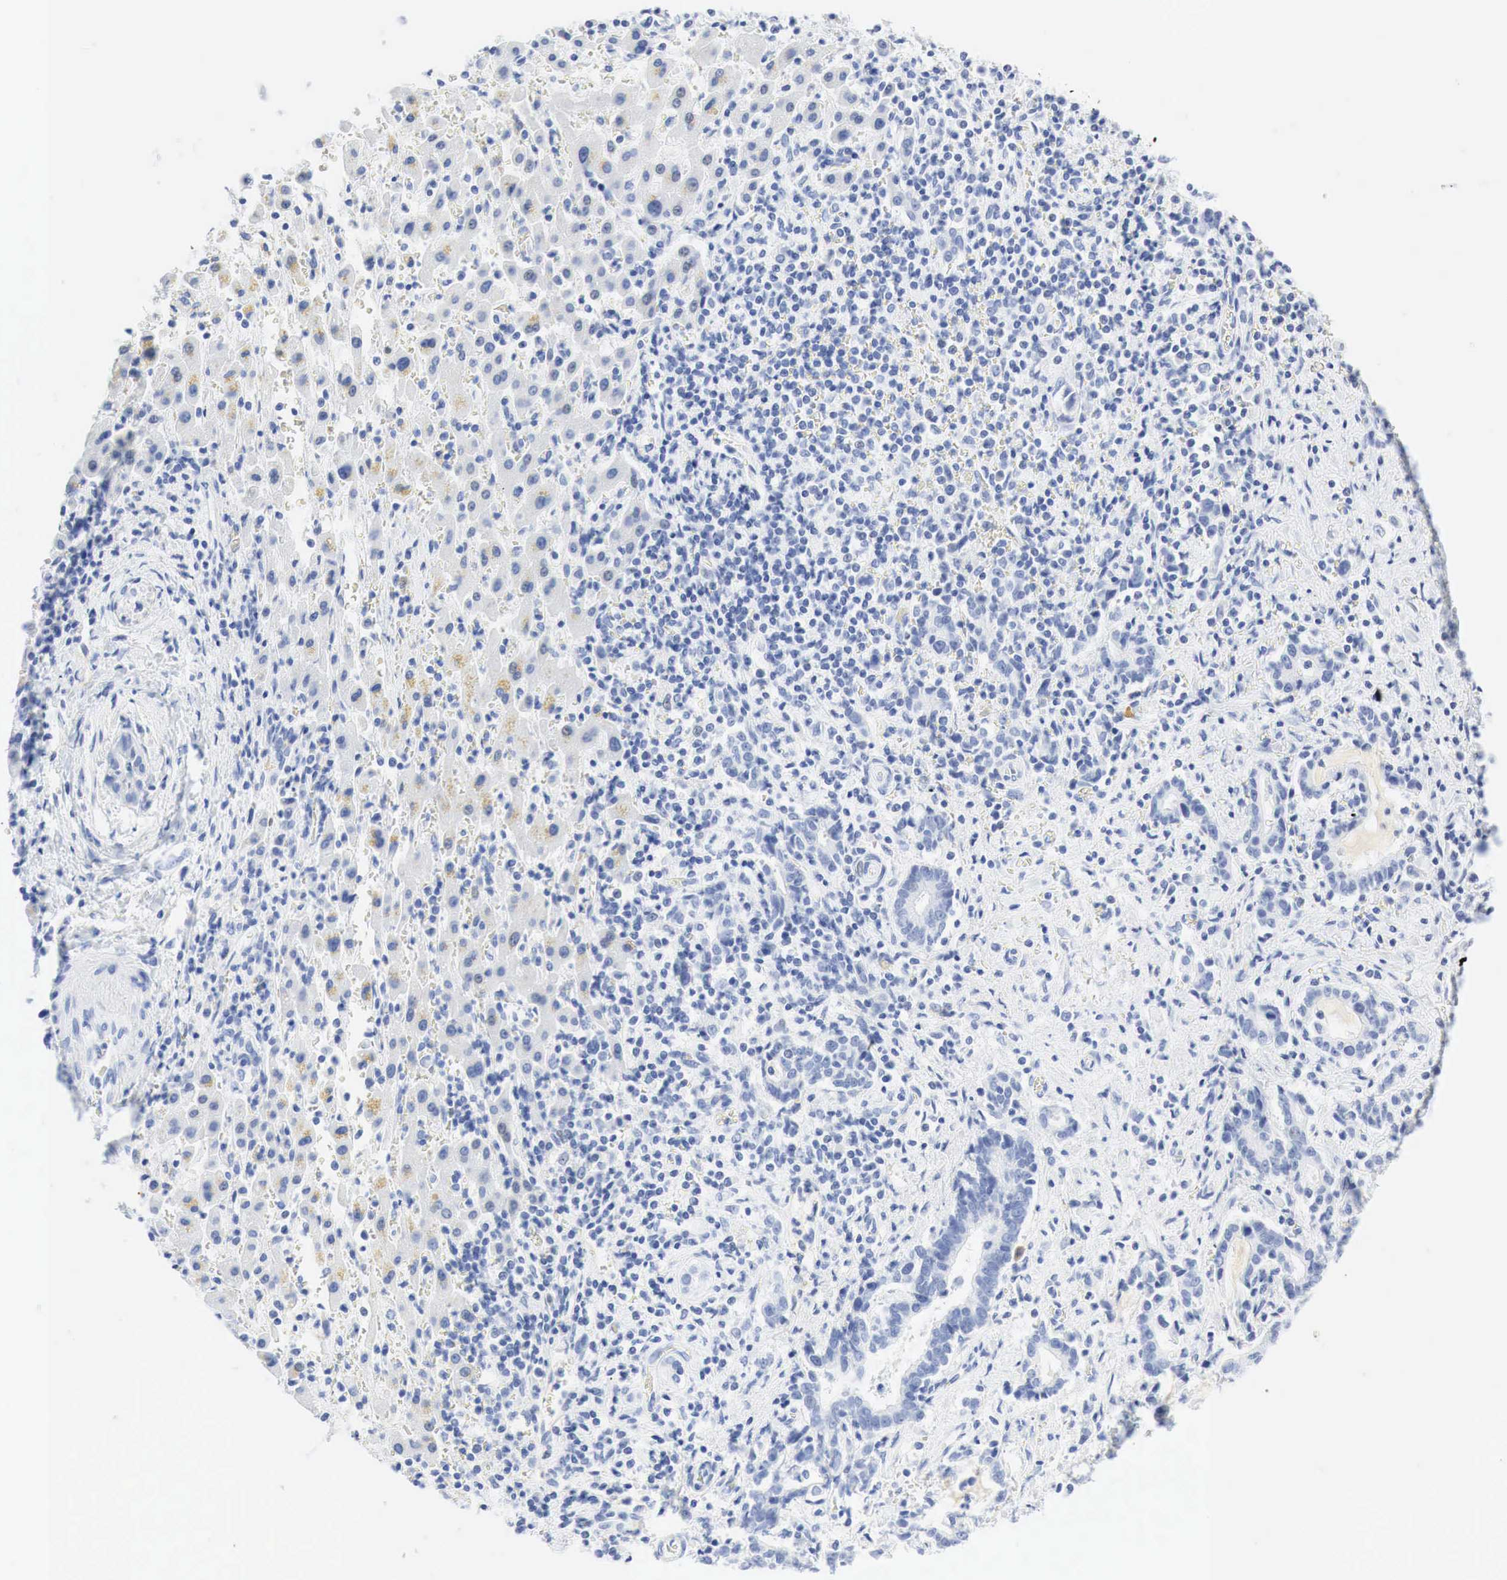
{"staining": {"intensity": "weak", "quantity": "<25%", "location": "nuclear"}, "tissue": "liver cancer", "cell_type": "Tumor cells", "image_type": "cancer", "snomed": [{"axis": "morphology", "description": "Cholangiocarcinoma"}, {"axis": "topography", "description": "Liver"}], "caption": "Liver cancer (cholangiocarcinoma) was stained to show a protein in brown. There is no significant expression in tumor cells.", "gene": "INHA", "patient": {"sex": "male", "age": 57}}